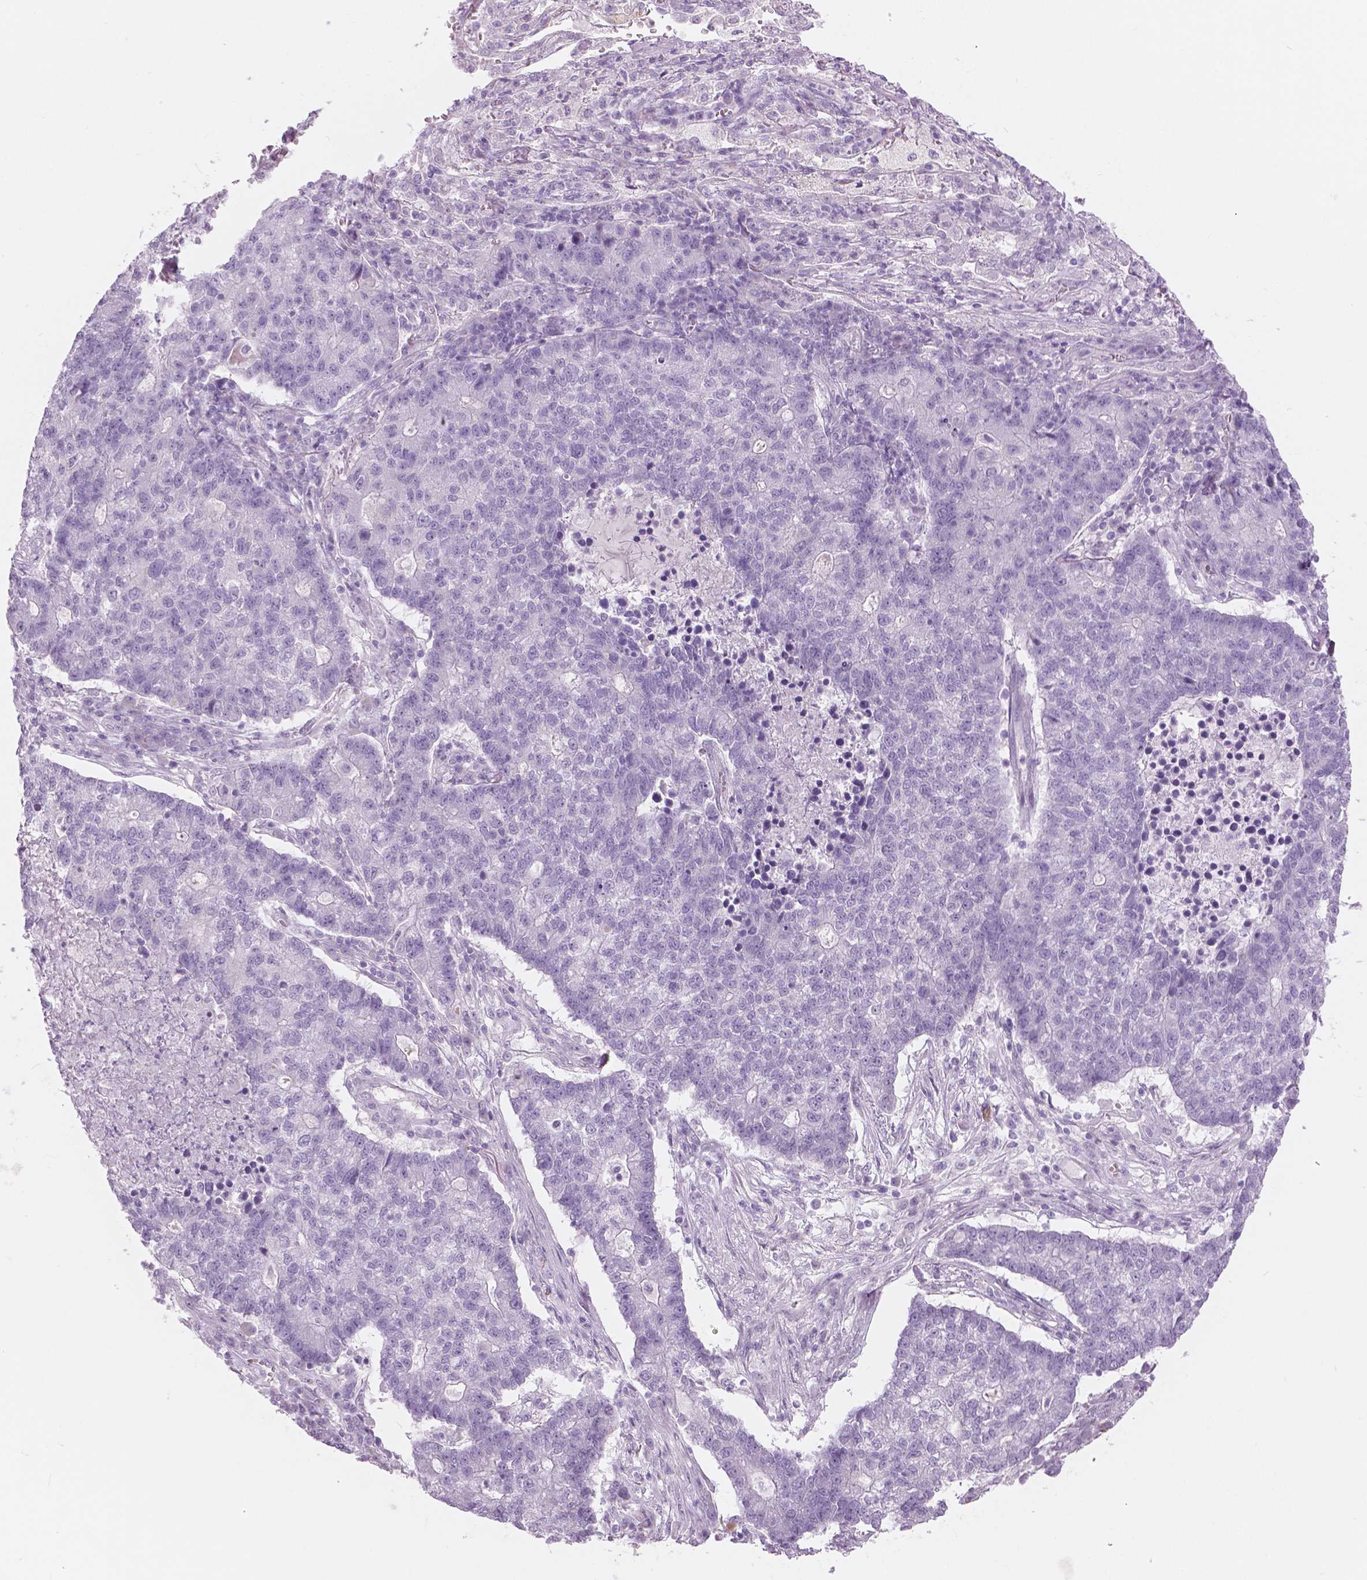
{"staining": {"intensity": "negative", "quantity": "none", "location": "none"}, "tissue": "lung cancer", "cell_type": "Tumor cells", "image_type": "cancer", "snomed": [{"axis": "morphology", "description": "Adenocarcinoma, NOS"}, {"axis": "topography", "description": "Lung"}], "caption": "The IHC photomicrograph has no significant positivity in tumor cells of lung adenocarcinoma tissue.", "gene": "A4GNT", "patient": {"sex": "male", "age": 57}}